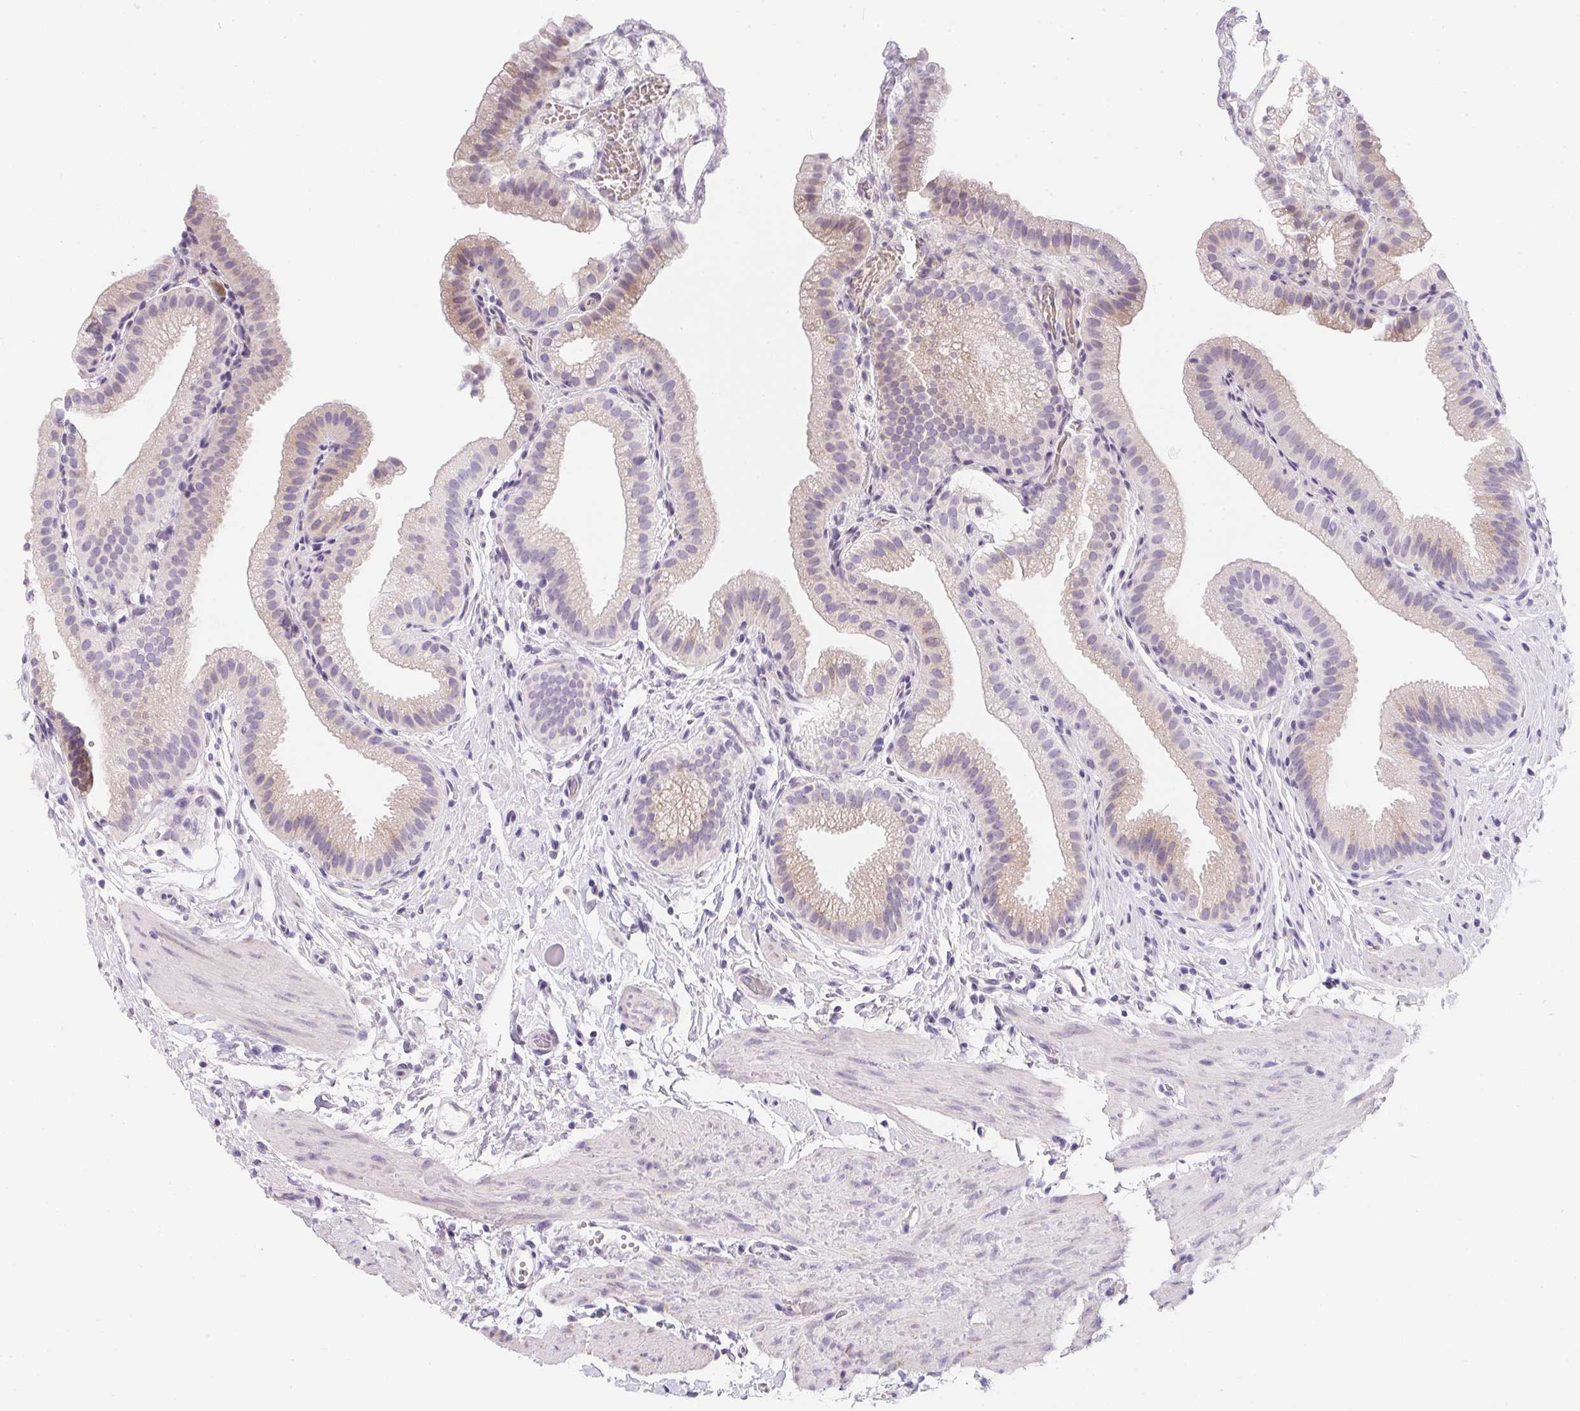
{"staining": {"intensity": "weak", "quantity": "25%-75%", "location": "cytoplasmic/membranous"}, "tissue": "gallbladder", "cell_type": "Glandular cells", "image_type": "normal", "snomed": [{"axis": "morphology", "description": "Normal tissue, NOS"}, {"axis": "topography", "description": "Gallbladder"}], "caption": "Protein expression analysis of benign human gallbladder reveals weak cytoplasmic/membranous expression in about 25%-75% of glandular cells.", "gene": "MAP1A", "patient": {"sex": "female", "age": 63}}